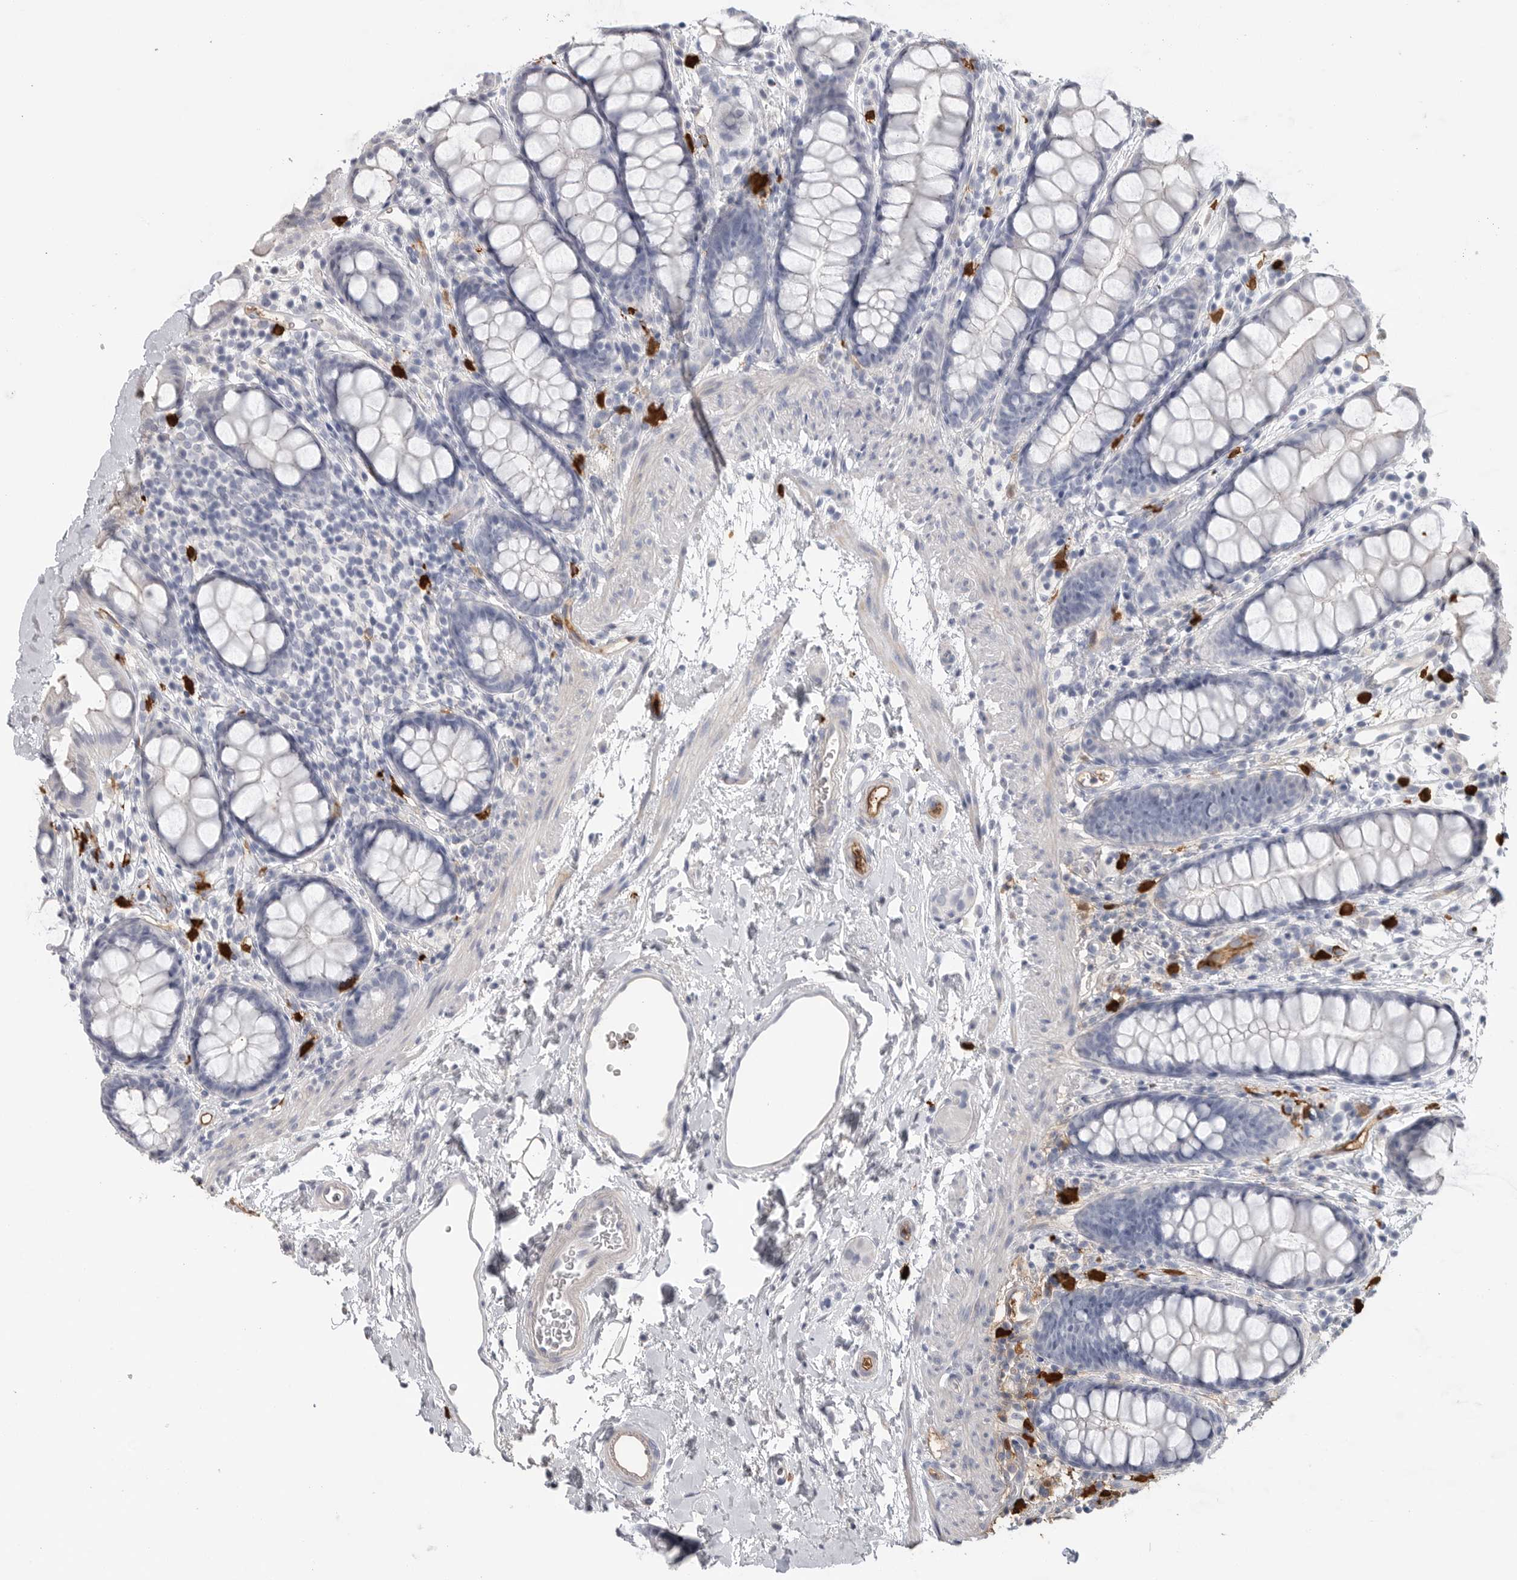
{"staining": {"intensity": "negative", "quantity": "none", "location": "none"}, "tissue": "rectum", "cell_type": "Glandular cells", "image_type": "normal", "snomed": [{"axis": "morphology", "description": "Normal tissue, NOS"}, {"axis": "topography", "description": "Rectum"}], "caption": "DAB (3,3'-diaminobenzidine) immunohistochemical staining of unremarkable human rectum shows no significant positivity in glandular cells.", "gene": "CYB561D1", "patient": {"sex": "female", "age": 65}}